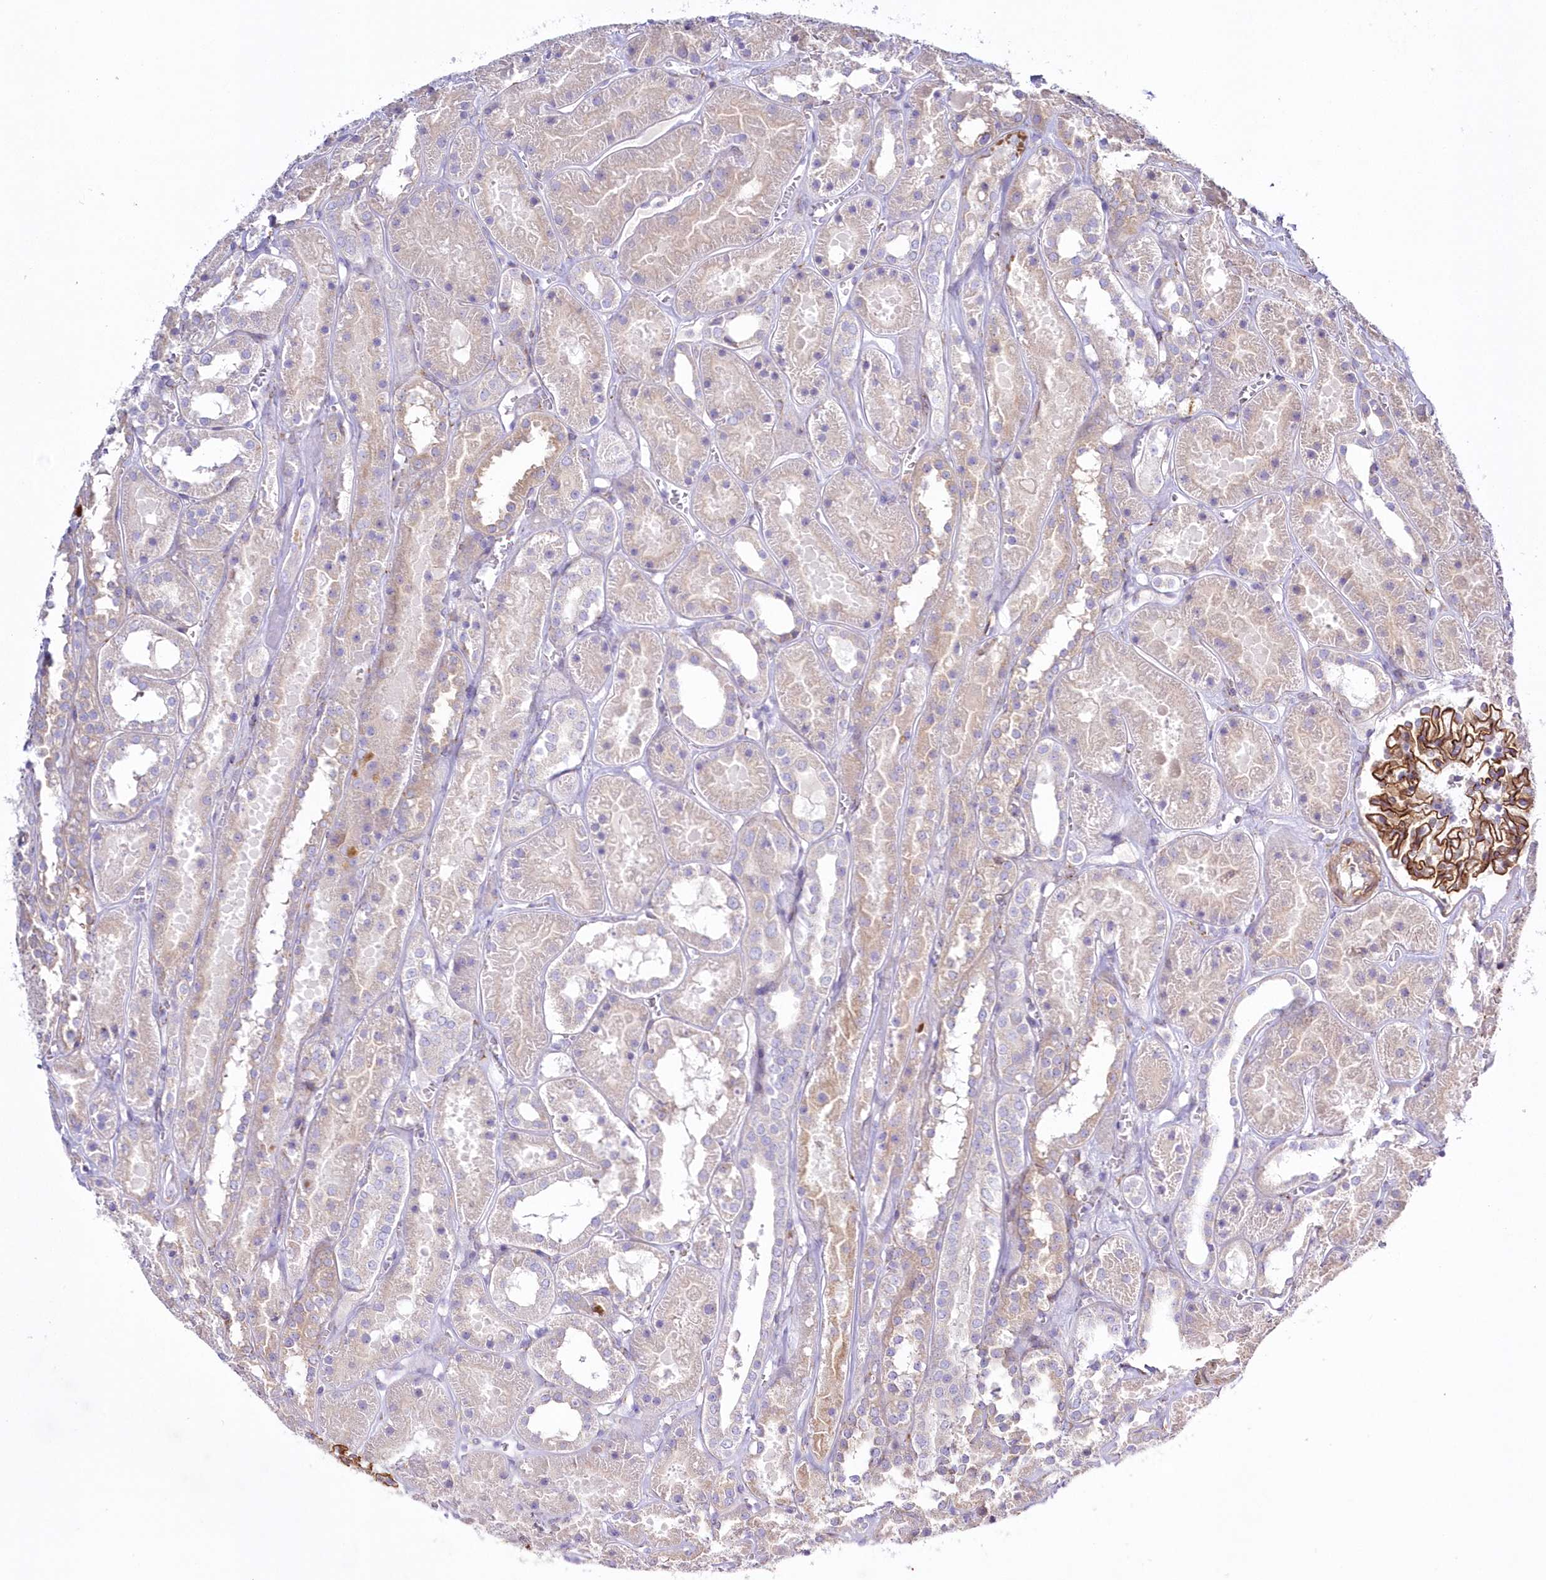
{"staining": {"intensity": "strong", "quantity": ">75%", "location": "cytoplasmic/membranous"}, "tissue": "kidney", "cell_type": "Cells in glomeruli", "image_type": "normal", "snomed": [{"axis": "morphology", "description": "Normal tissue, NOS"}, {"axis": "topography", "description": "Kidney"}], "caption": "Immunohistochemical staining of benign human kidney shows high levels of strong cytoplasmic/membranous positivity in about >75% of cells in glomeruli. The staining was performed using DAB to visualize the protein expression in brown, while the nuclei were stained in blue with hematoxylin (Magnification: 20x).", "gene": "ARFGEF3", "patient": {"sex": "female", "age": 41}}